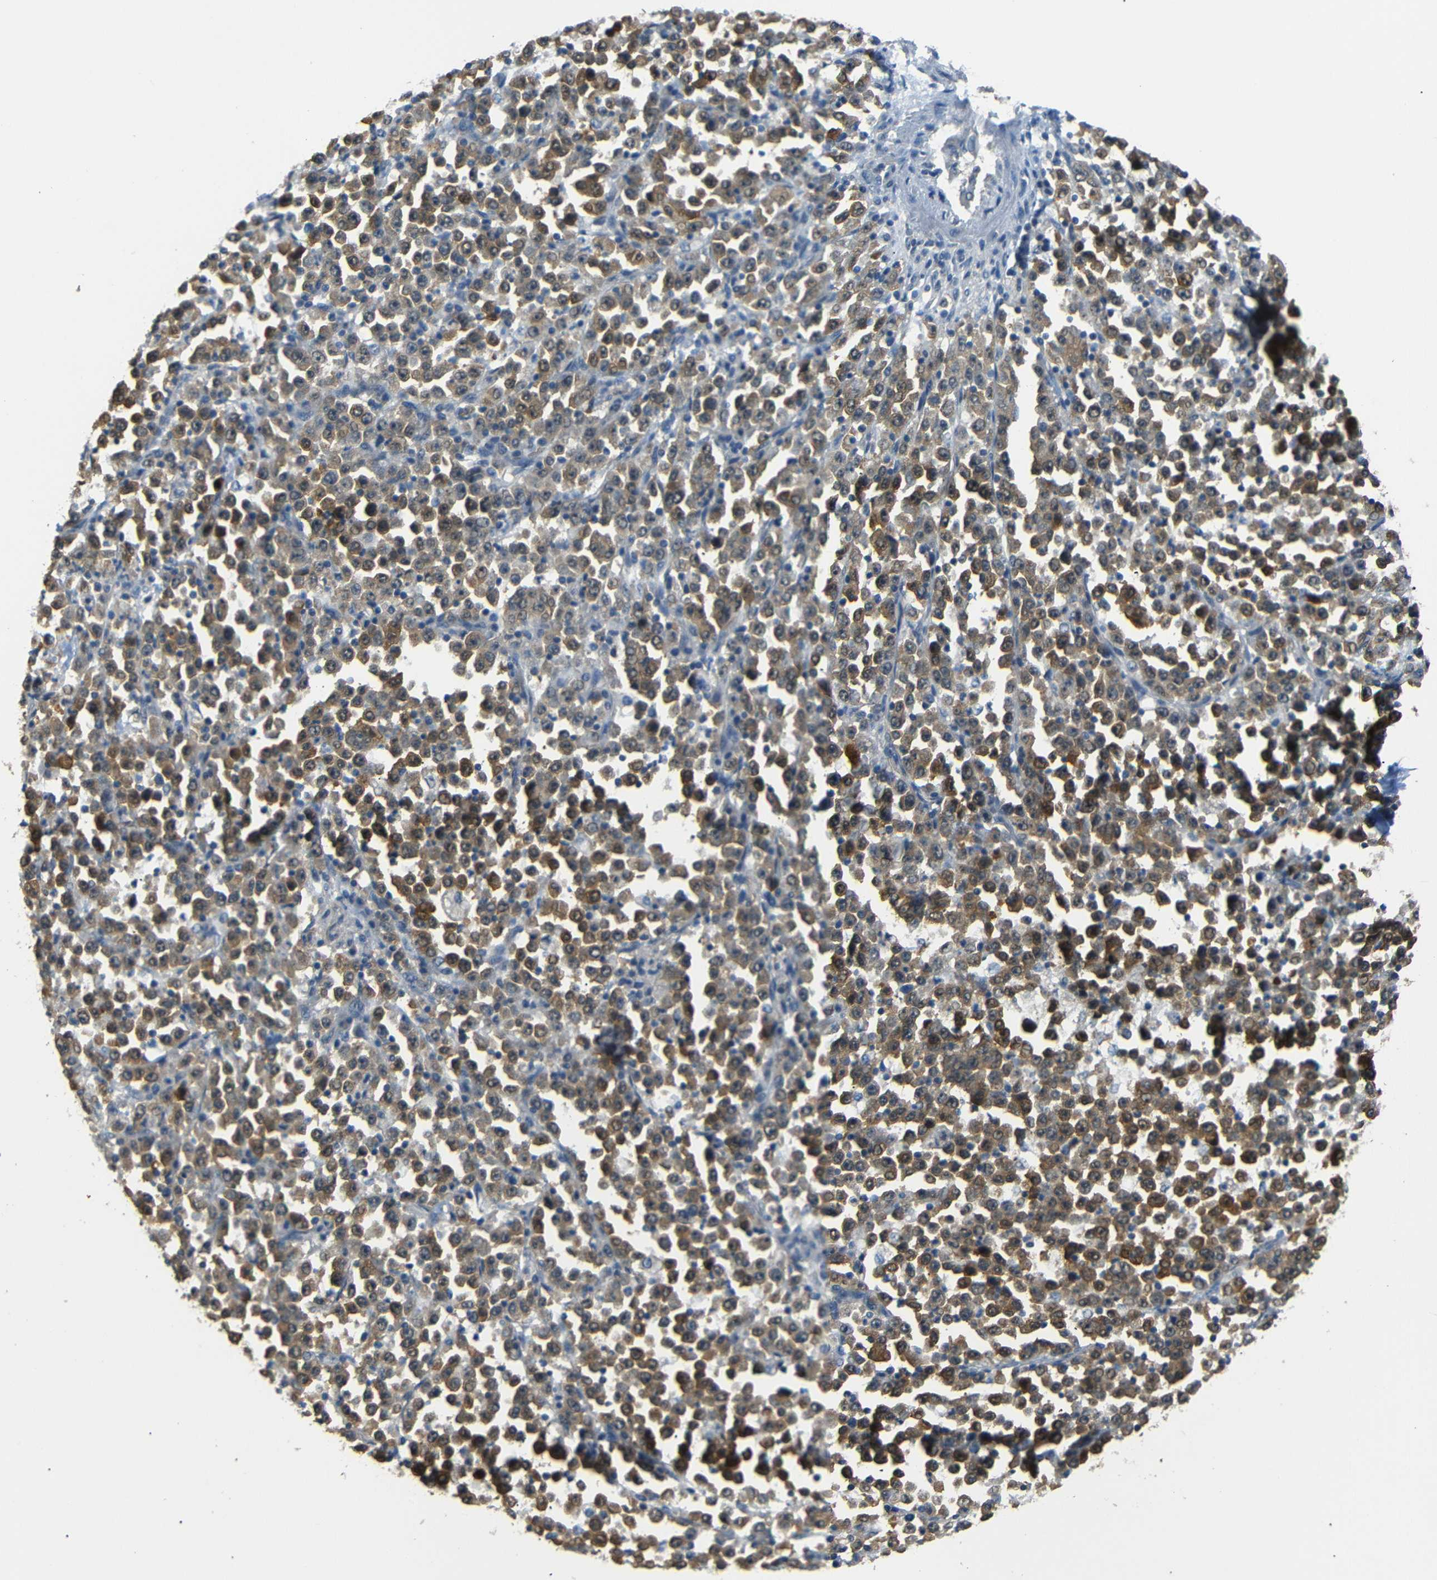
{"staining": {"intensity": "moderate", "quantity": ">75%", "location": "cytoplasmic/membranous"}, "tissue": "stomach cancer", "cell_type": "Tumor cells", "image_type": "cancer", "snomed": [{"axis": "morphology", "description": "Normal tissue, NOS"}, {"axis": "morphology", "description": "Adenocarcinoma, NOS"}, {"axis": "topography", "description": "Stomach, upper"}, {"axis": "topography", "description": "Stomach"}], "caption": "The photomicrograph exhibits staining of adenocarcinoma (stomach), revealing moderate cytoplasmic/membranous protein staining (brown color) within tumor cells.", "gene": "SFN", "patient": {"sex": "male", "age": 59}}